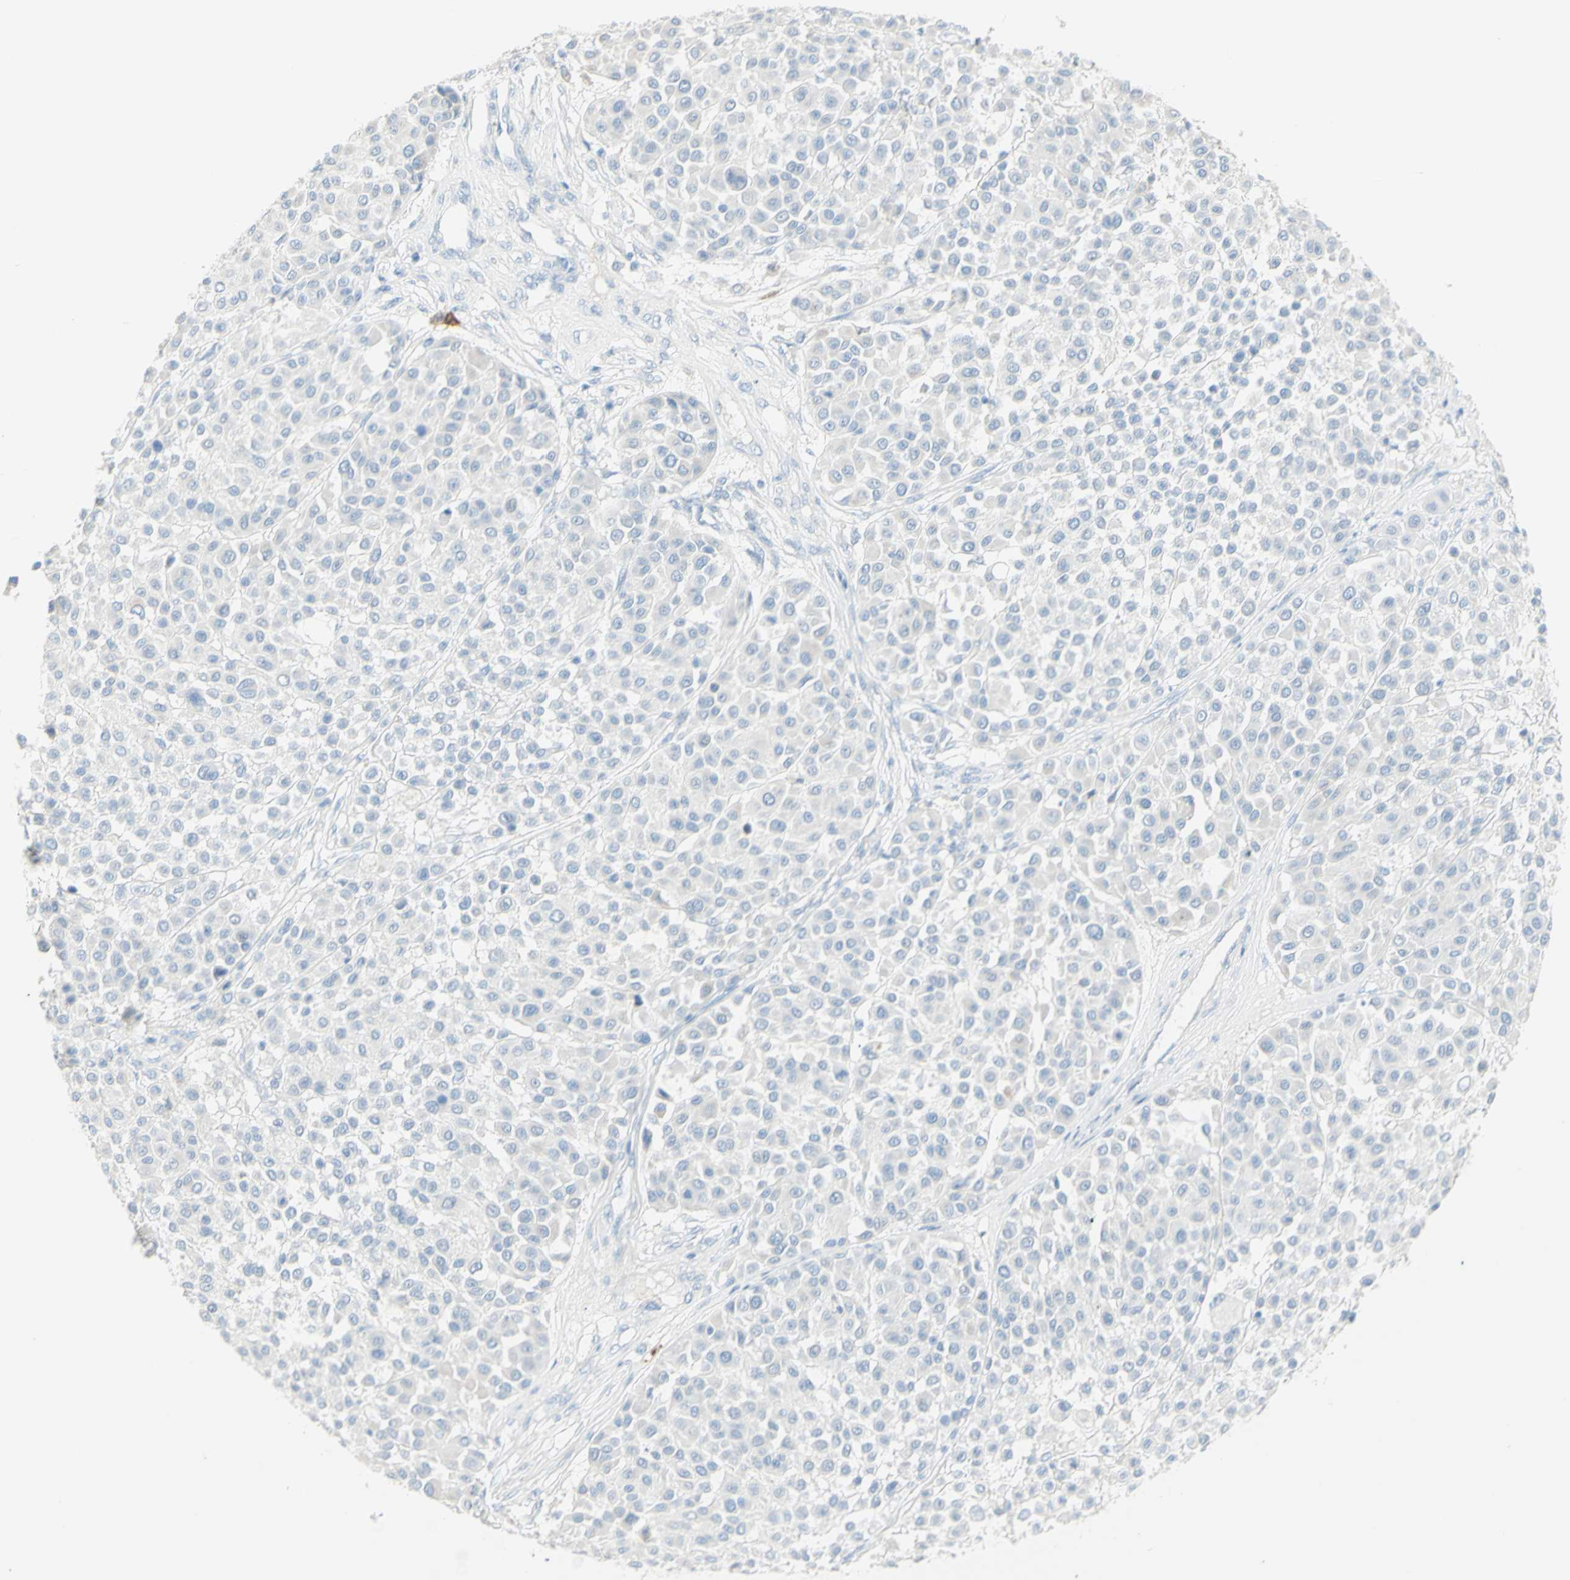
{"staining": {"intensity": "negative", "quantity": "none", "location": "none"}, "tissue": "melanoma", "cell_type": "Tumor cells", "image_type": "cancer", "snomed": [{"axis": "morphology", "description": "Malignant melanoma, Metastatic site"}, {"axis": "topography", "description": "Soft tissue"}], "caption": "A histopathology image of melanoma stained for a protein displays no brown staining in tumor cells.", "gene": "LETM1", "patient": {"sex": "male", "age": 41}}